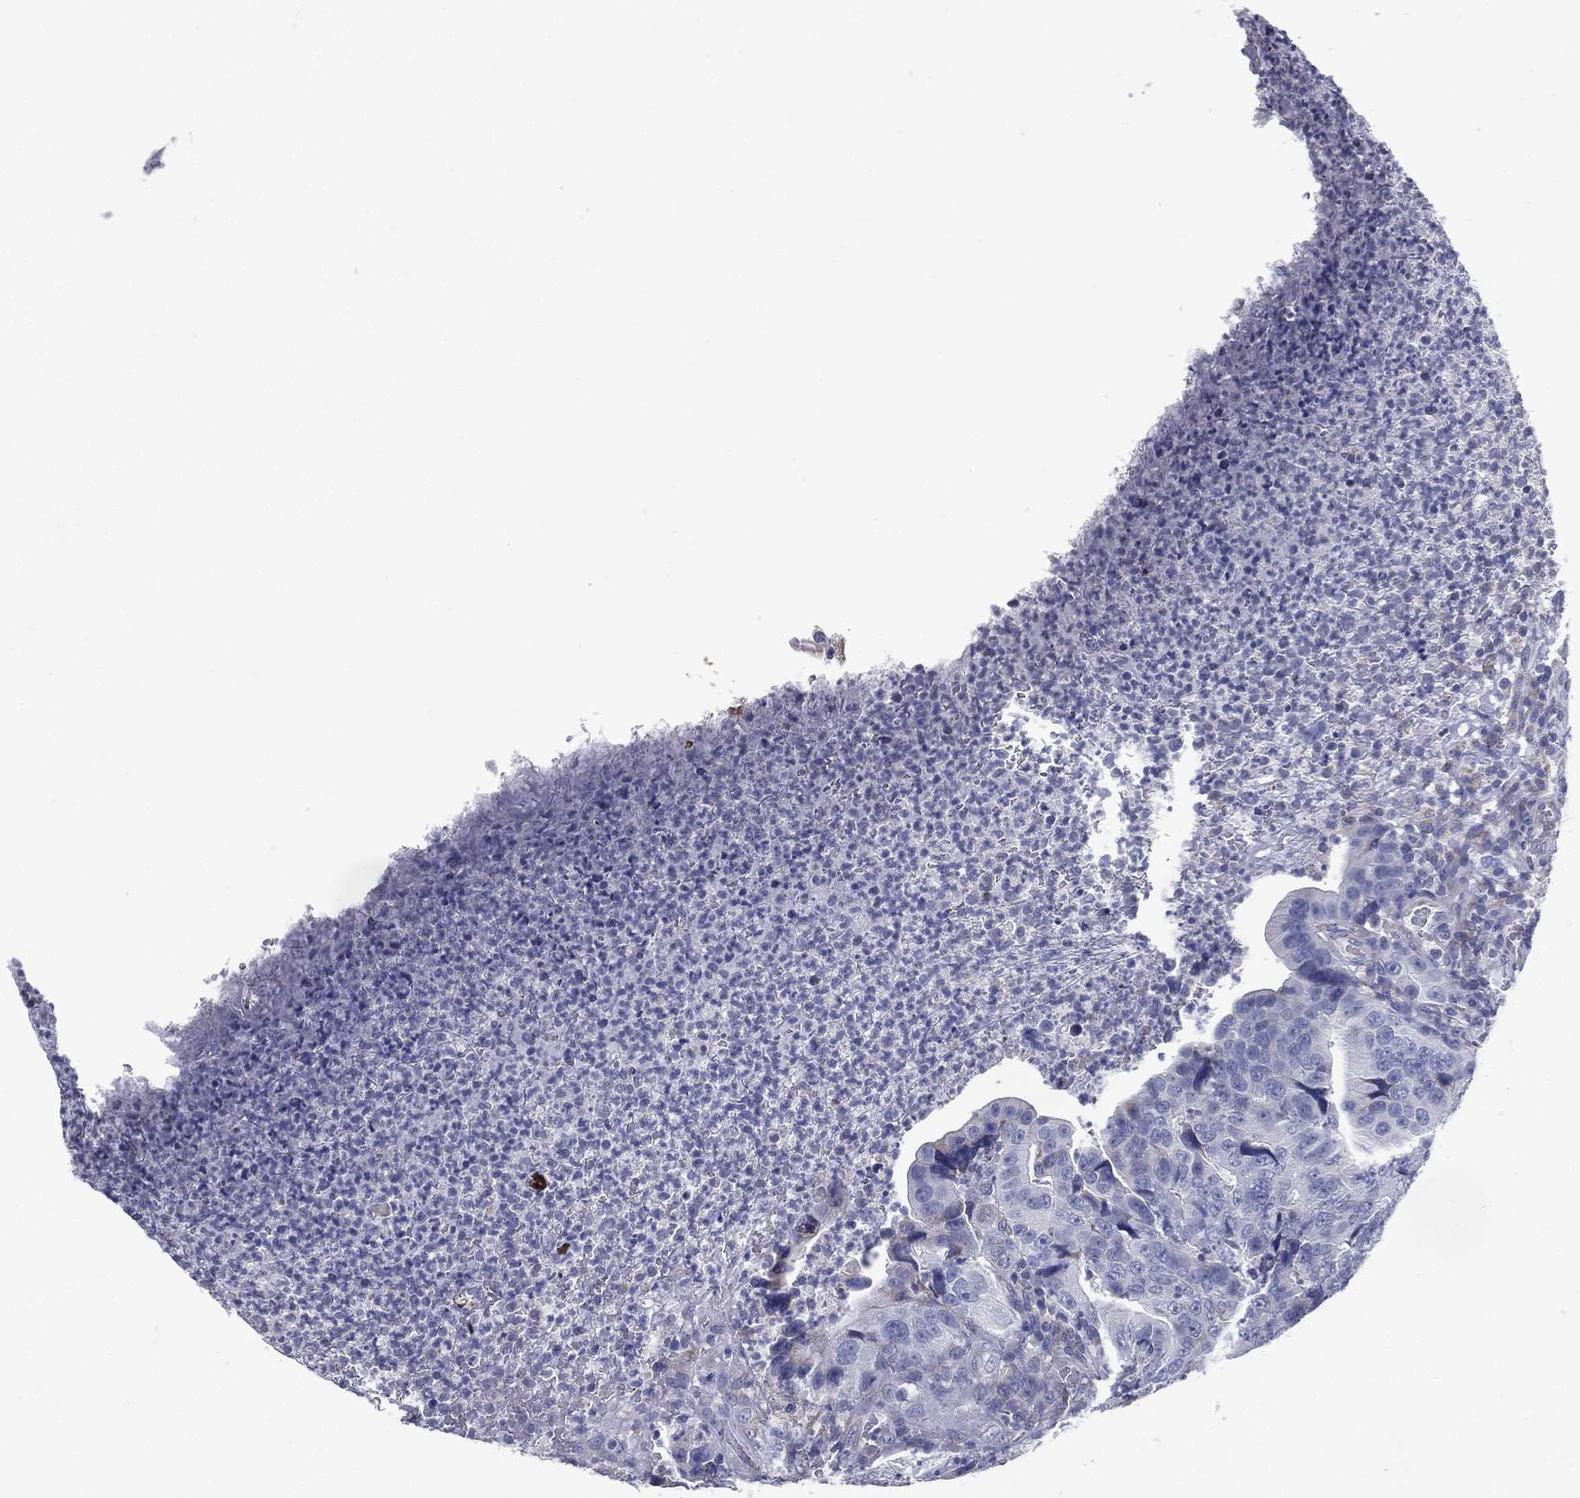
{"staining": {"intensity": "negative", "quantity": "none", "location": "none"}, "tissue": "colorectal cancer", "cell_type": "Tumor cells", "image_type": "cancer", "snomed": [{"axis": "morphology", "description": "Adenocarcinoma, NOS"}, {"axis": "topography", "description": "Colon"}], "caption": "Tumor cells show no significant staining in adenocarcinoma (colorectal).", "gene": "C19orf18", "patient": {"sex": "female", "age": 72}}